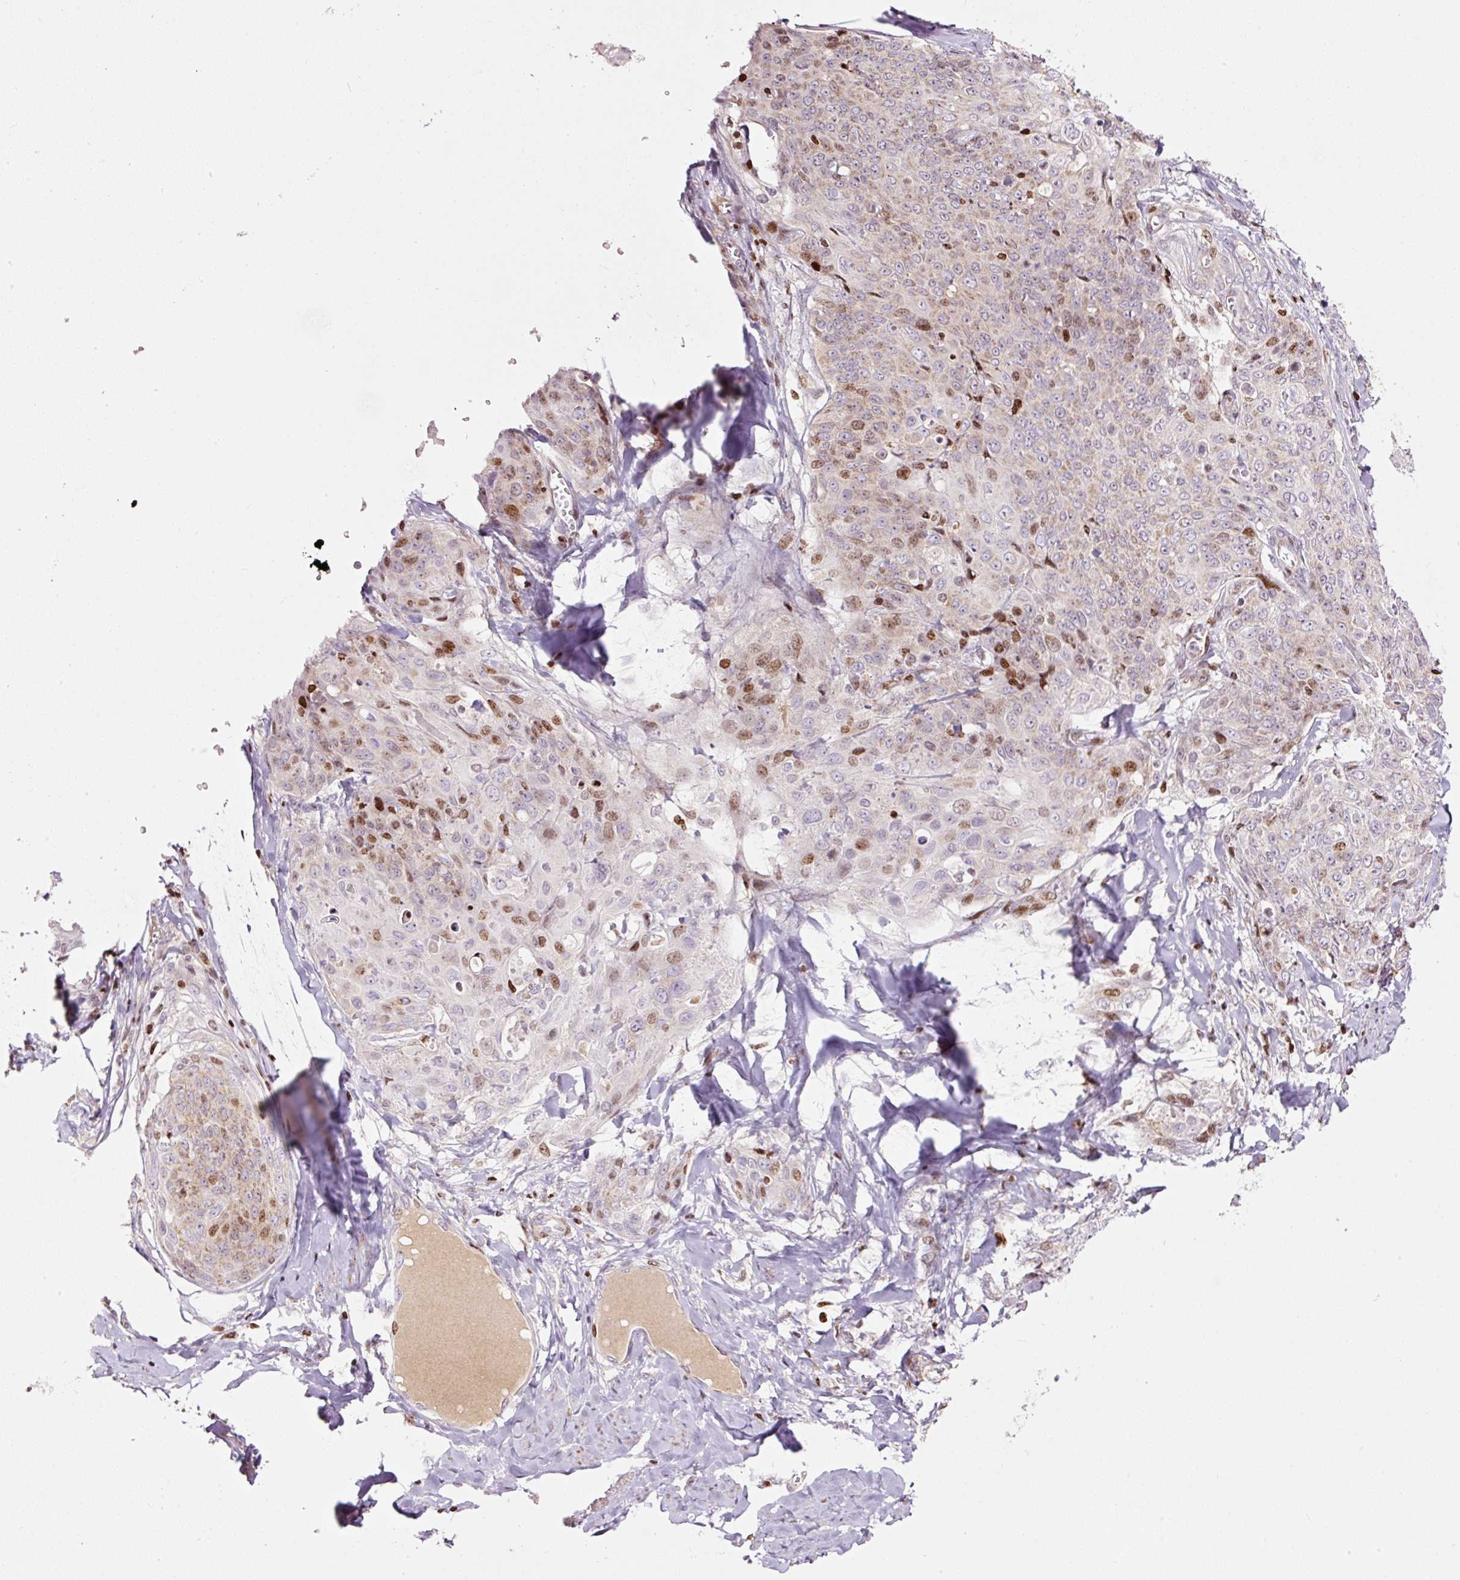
{"staining": {"intensity": "moderate", "quantity": "<25%", "location": "nuclear"}, "tissue": "skin cancer", "cell_type": "Tumor cells", "image_type": "cancer", "snomed": [{"axis": "morphology", "description": "Squamous cell carcinoma, NOS"}, {"axis": "topography", "description": "Skin"}, {"axis": "topography", "description": "Vulva"}], "caption": "DAB (3,3'-diaminobenzidine) immunohistochemical staining of human skin squamous cell carcinoma displays moderate nuclear protein positivity in about <25% of tumor cells.", "gene": "TMEM8B", "patient": {"sex": "female", "age": 85}}